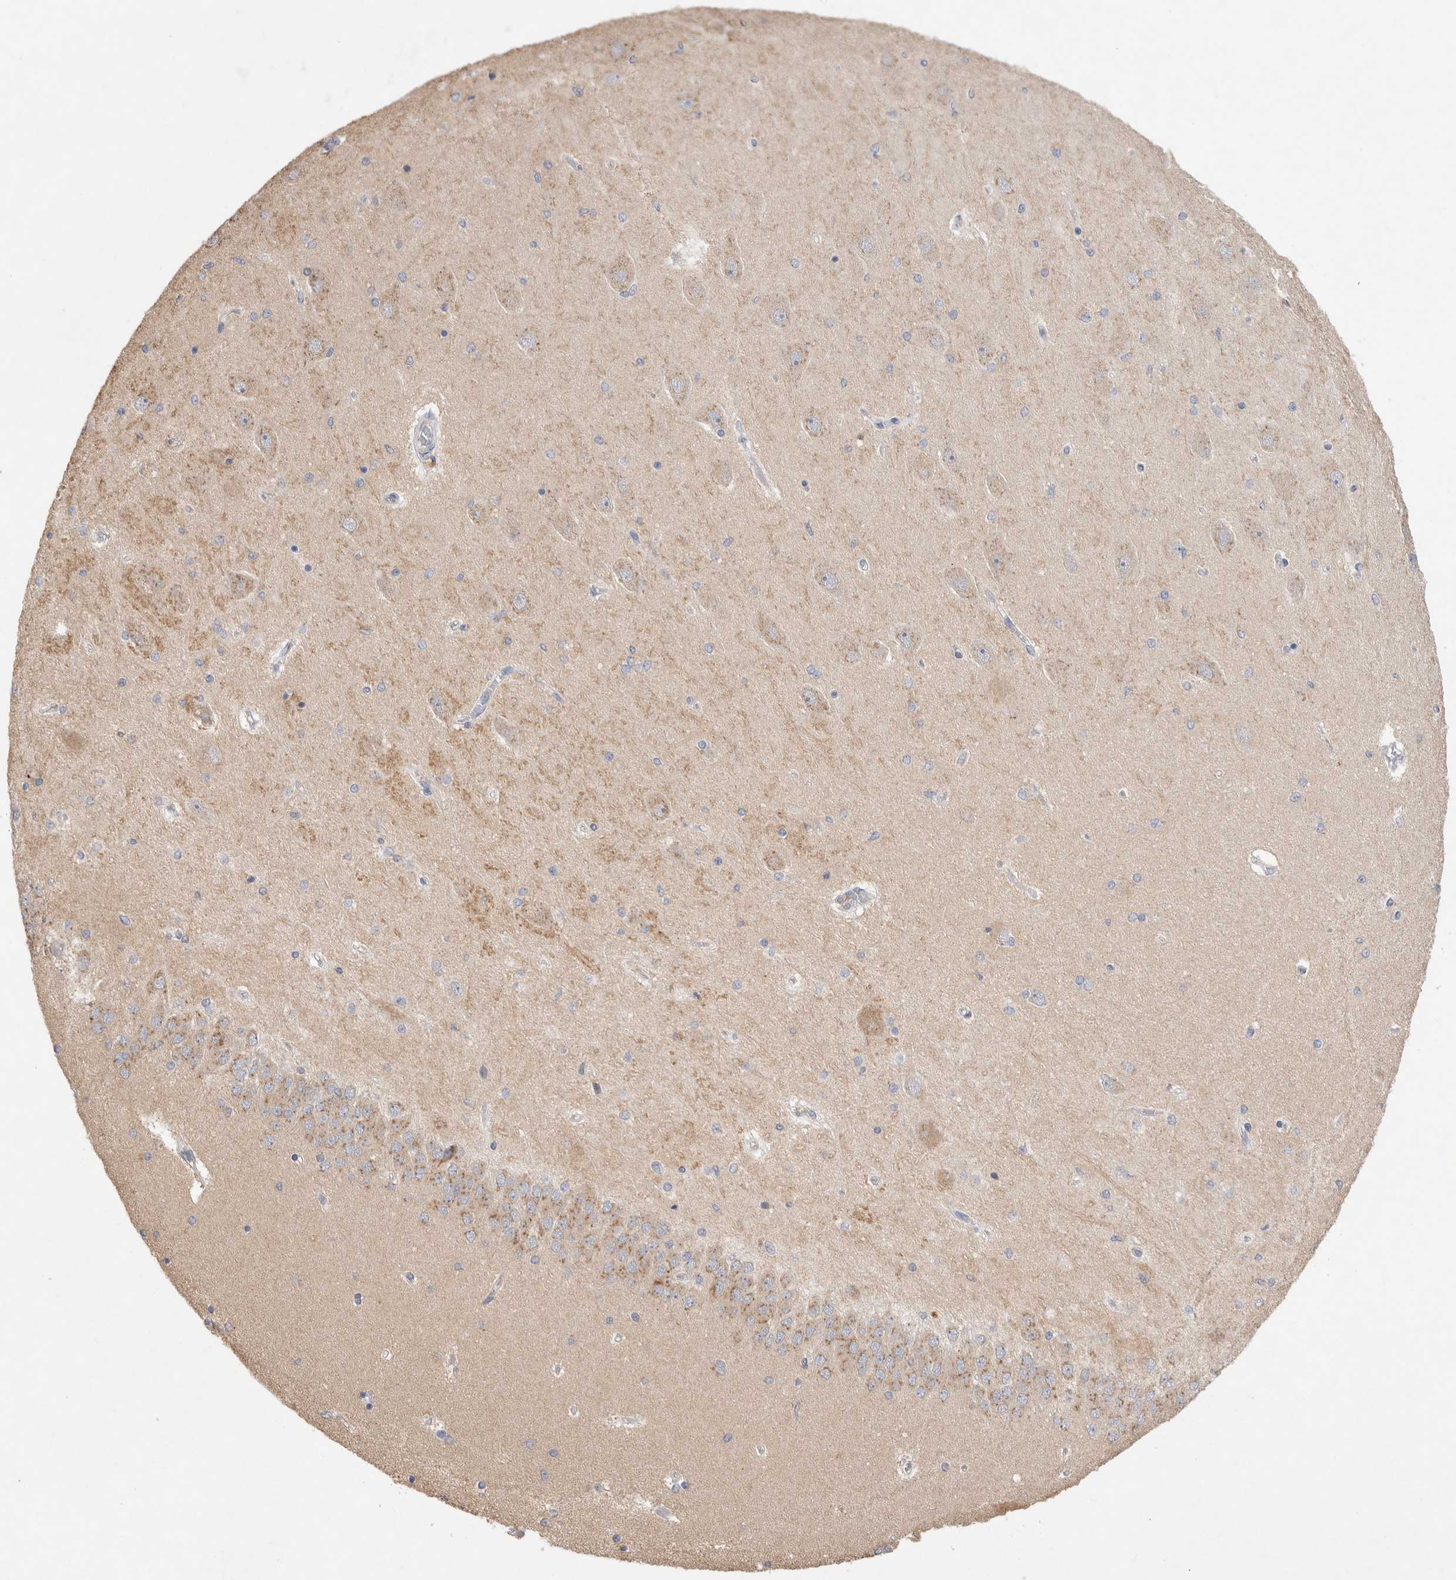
{"staining": {"intensity": "negative", "quantity": "none", "location": "none"}, "tissue": "hippocampus", "cell_type": "Glial cells", "image_type": "normal", "snomed": [{"axis": "morphology", "description": "Normal tissue, NOS"}, {"axis": "topography", "description": "Hippocampus"}], "caption": "High power microscopy micrograph of an immunohistochemistry (IHC) photomicrograph of unremarkable hippocampus, revealing no significant staining in glial cells. The staining was performed using DAB to visualize the protein expression in brown, while the nuclei were stained in blue with hematoxylin (Magnification: 20x).", "gene": "GAS1", "patient": {"sex": "female", "age": 54}}